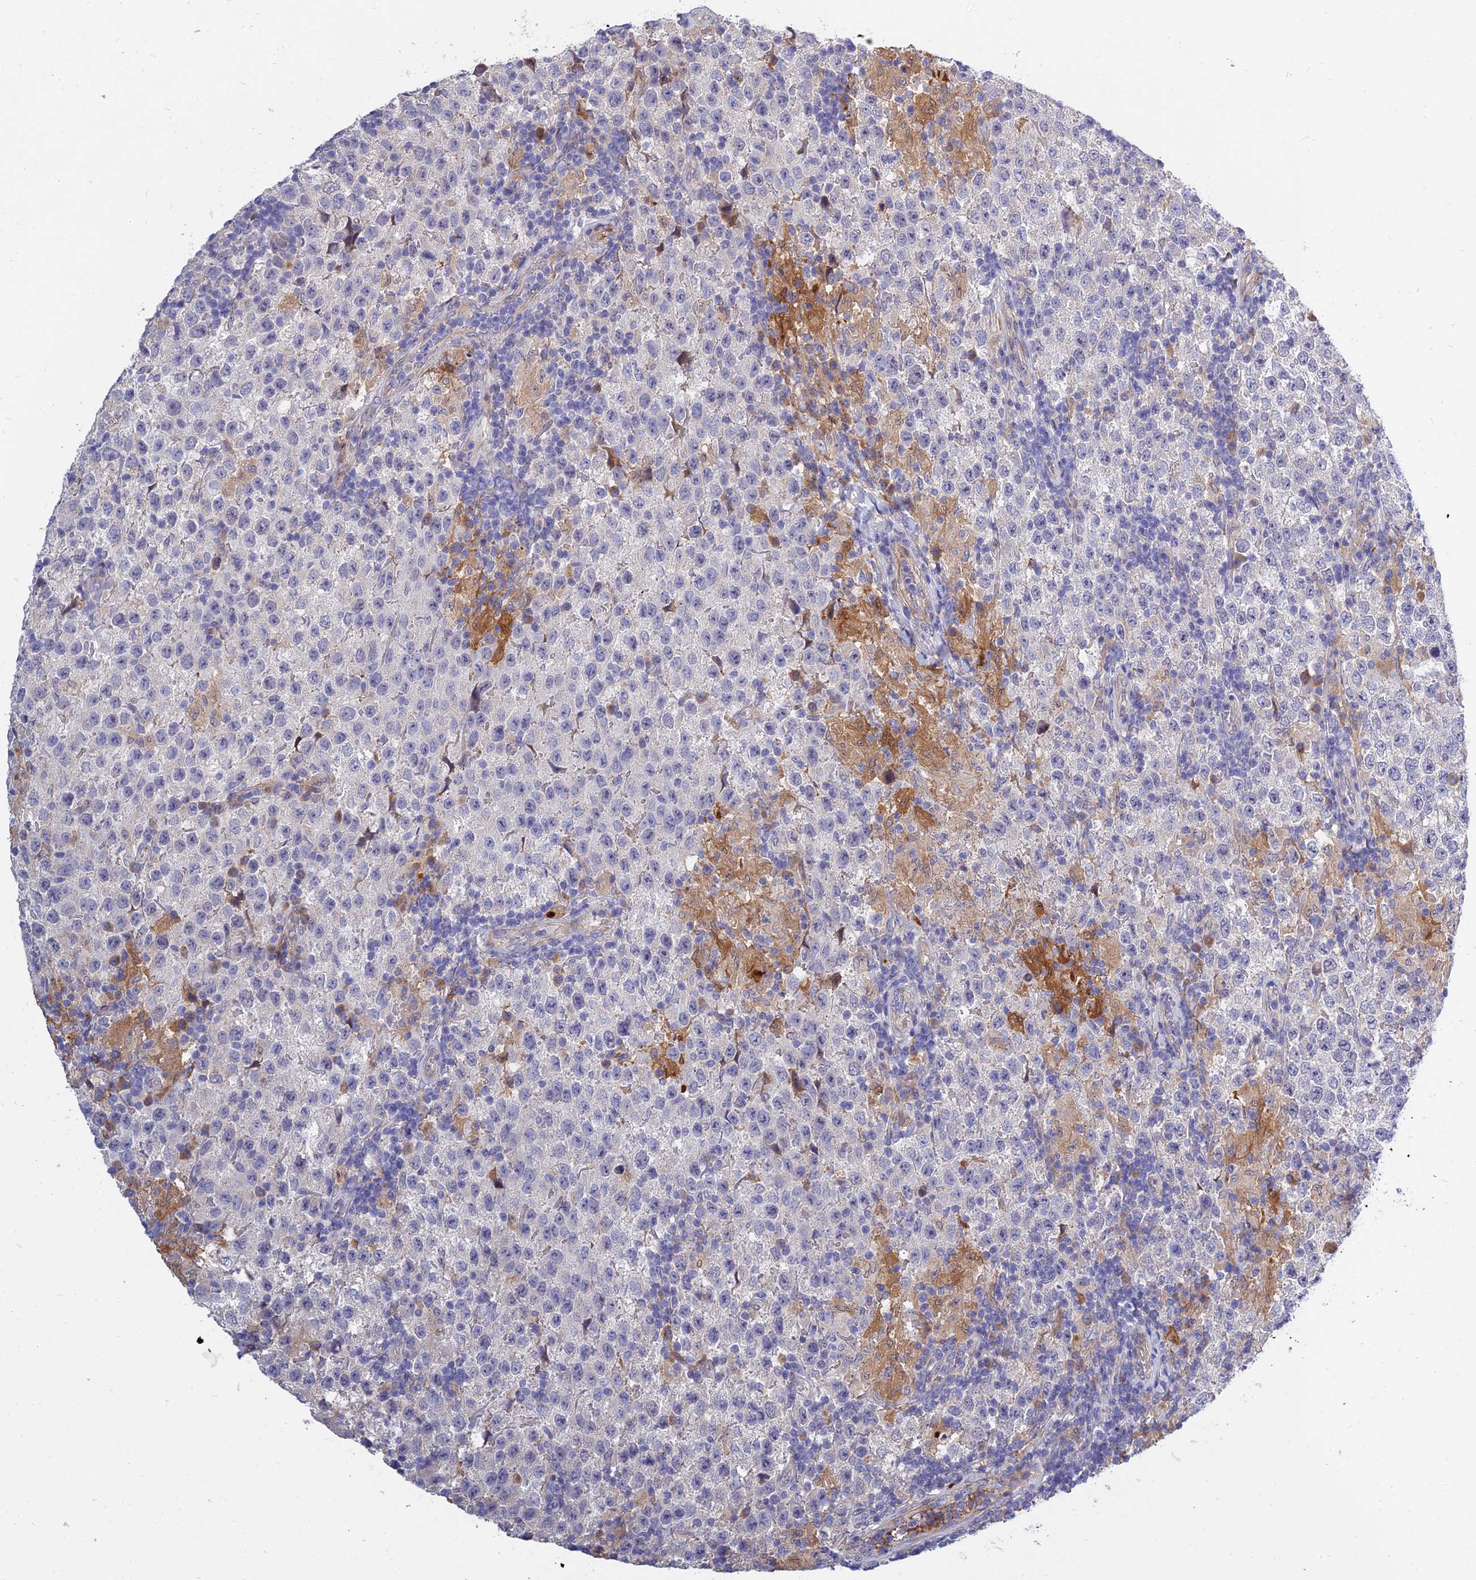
{"staining": {"intensity": "negative", "quantity": "none", "location": "none"}, "tissue": "testis cancer", "cell_type": "Tumor cells", "image_type": "cancer", "snomed": [{"axis": "morphology", "description": "Seminoma, NOS"}, {"axis": "morphology", "description": "Carcinoma, Embryonal, NOS"}, {"axis": "topography", "description": "Testis"}], "caption": "Immunohistochemistry of human testis cancer reveals no positivity in tumor cells.", "gene": "MRPL35", "patient": {"sex": "male", "age": 41}}